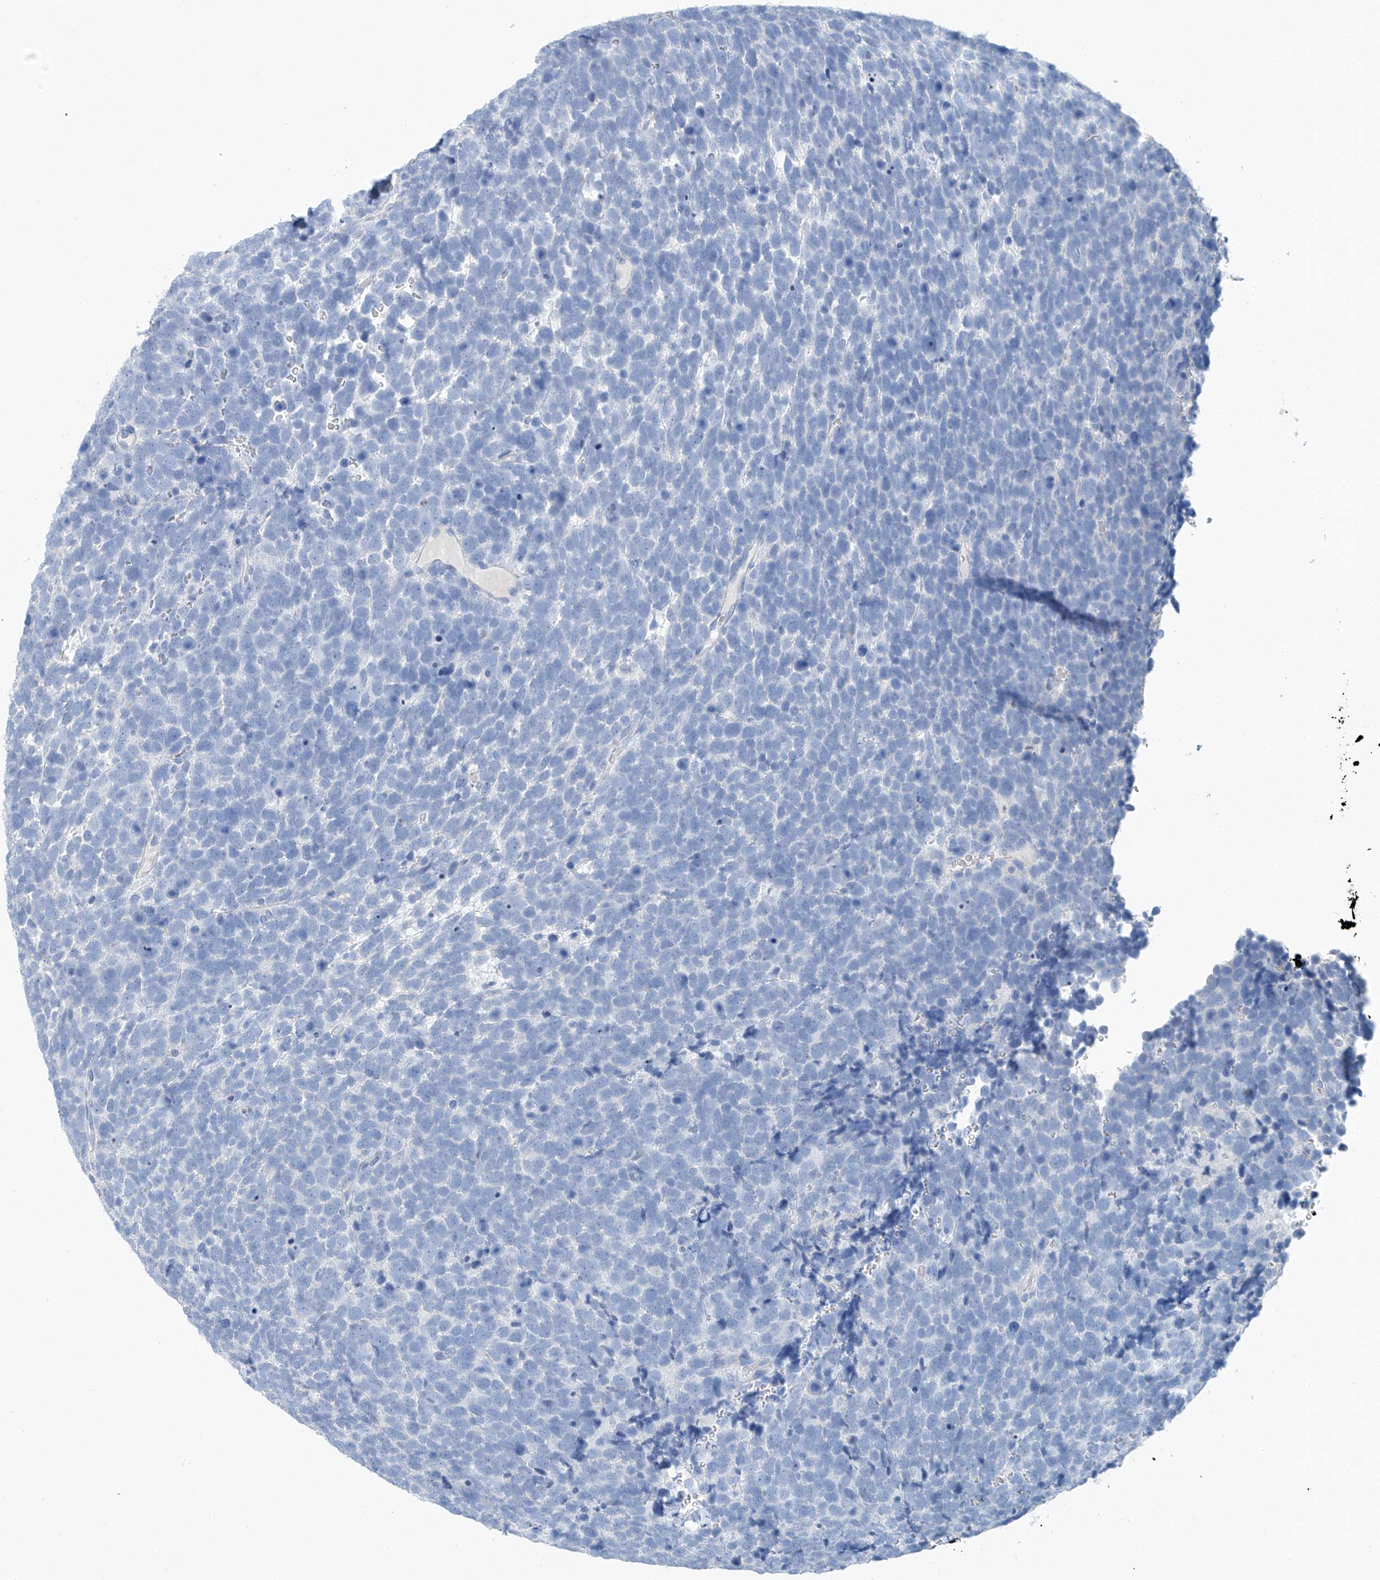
{"staining": {"intensity": "negative", "quantity": "none", "location": "none"}, "tissue": "urothelial cancer", "cell_type": "Tumor cells", "image_type": "cancer", "snomed": [{"axis": "morphology", "description": "Urothelial carcinoma, High grade"}, {"axis": "topography", "description": "Urinary bladder"}], "caption": "This is an immunohistochemistry histopathology image of human urothelial cancer. There is no expression in tumor cells.", "gene": "C1orf87", "patient": {"sex": "female", "age": 82}}